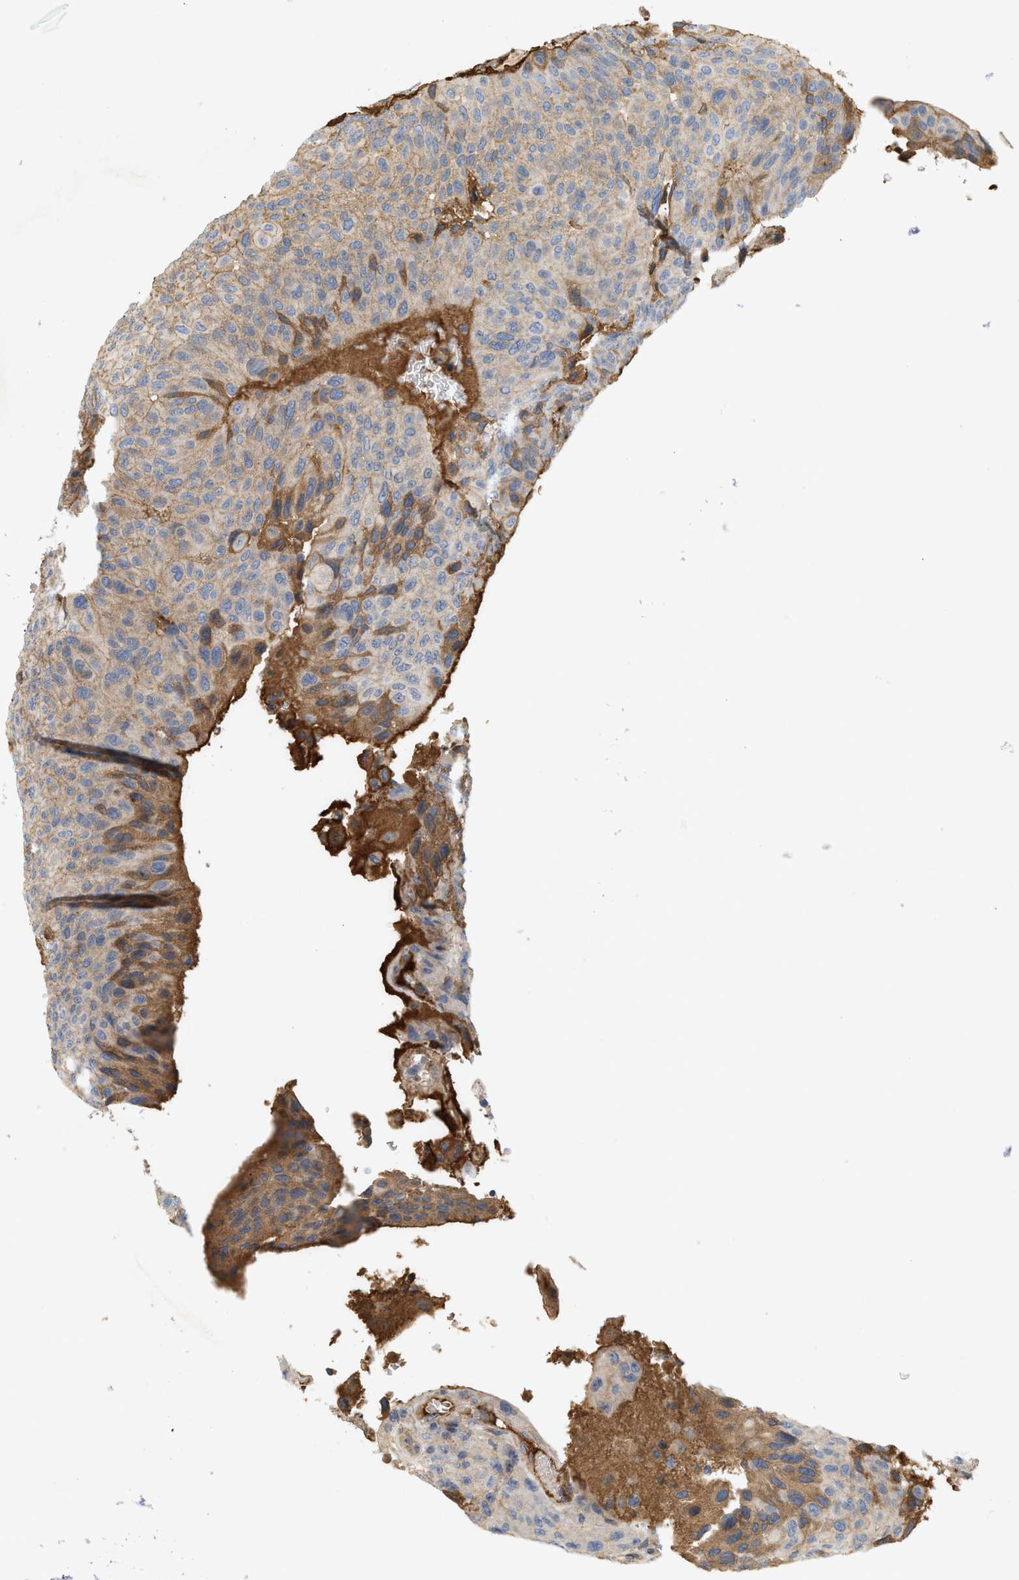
{"staining": {"intensity": "moderate", "quantity": "25%-75%", "location": "cytoplasmic/membranous"}, "tissue": "urothelial cancer", "cell_type": "Tumor cells", "image_type": "cancer", "snomed": [{"axis": "morphology", "description": "Urothelial carcinoma, High grade"}, {"axis": "topography", "description": "Urinary bladder"}], "caption": "Tumor cells show moderate cytoplasmic/membranous positivity in about 25%-75% of cells in urothelial cancer. (Stains: DAB in brown, nuclei in blue, Microscopy: brightfield microscopy at high magnification).", "gene": "F8", "patient": {"sex": "male", "age": 66}}